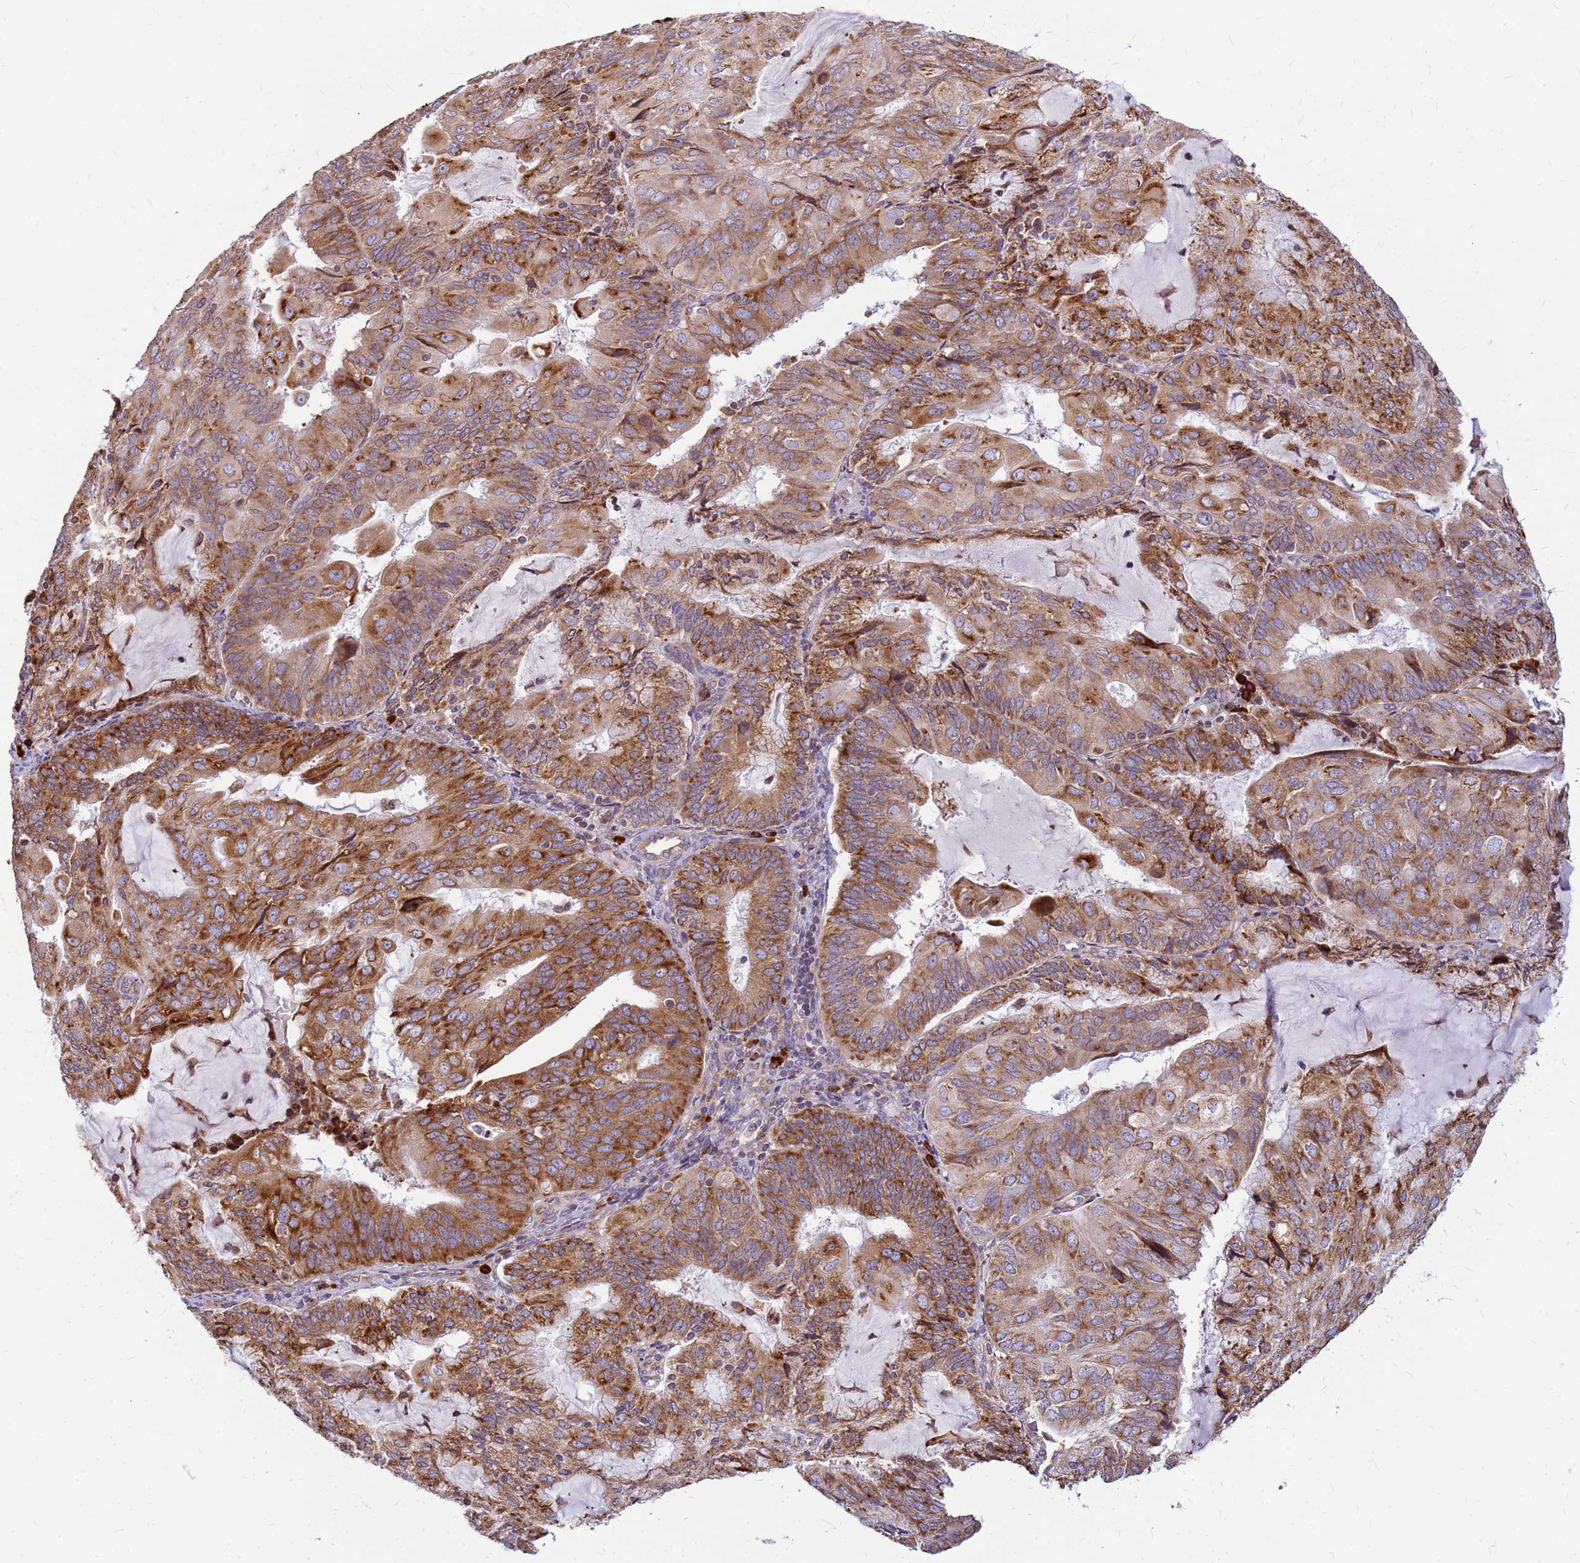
{"staining": {"intensity": "moderate", "quantity": ">75%", "location": "cytoplasmic/membranous"}, "tissue": "endometrial cancer", "cell_type": "Tumor cells", "image_type": "cancer", "snomed": [{"axis": "morphology", "description": "Adenocarcinoma, NOS"}, {"axis": "topography", "description": "Endometrium"}], "caption": "This histopathology image exhibits endometrial cancer stained with immunohistochemistry (IHC) to label a protein in brown. The cytoplasmic/membranous of tumor cells show moderate positivity for the protein. Nuclei are counter-stained blue.", "gene": "SSR4", "patient": {"sex": "female", "age": 81}}